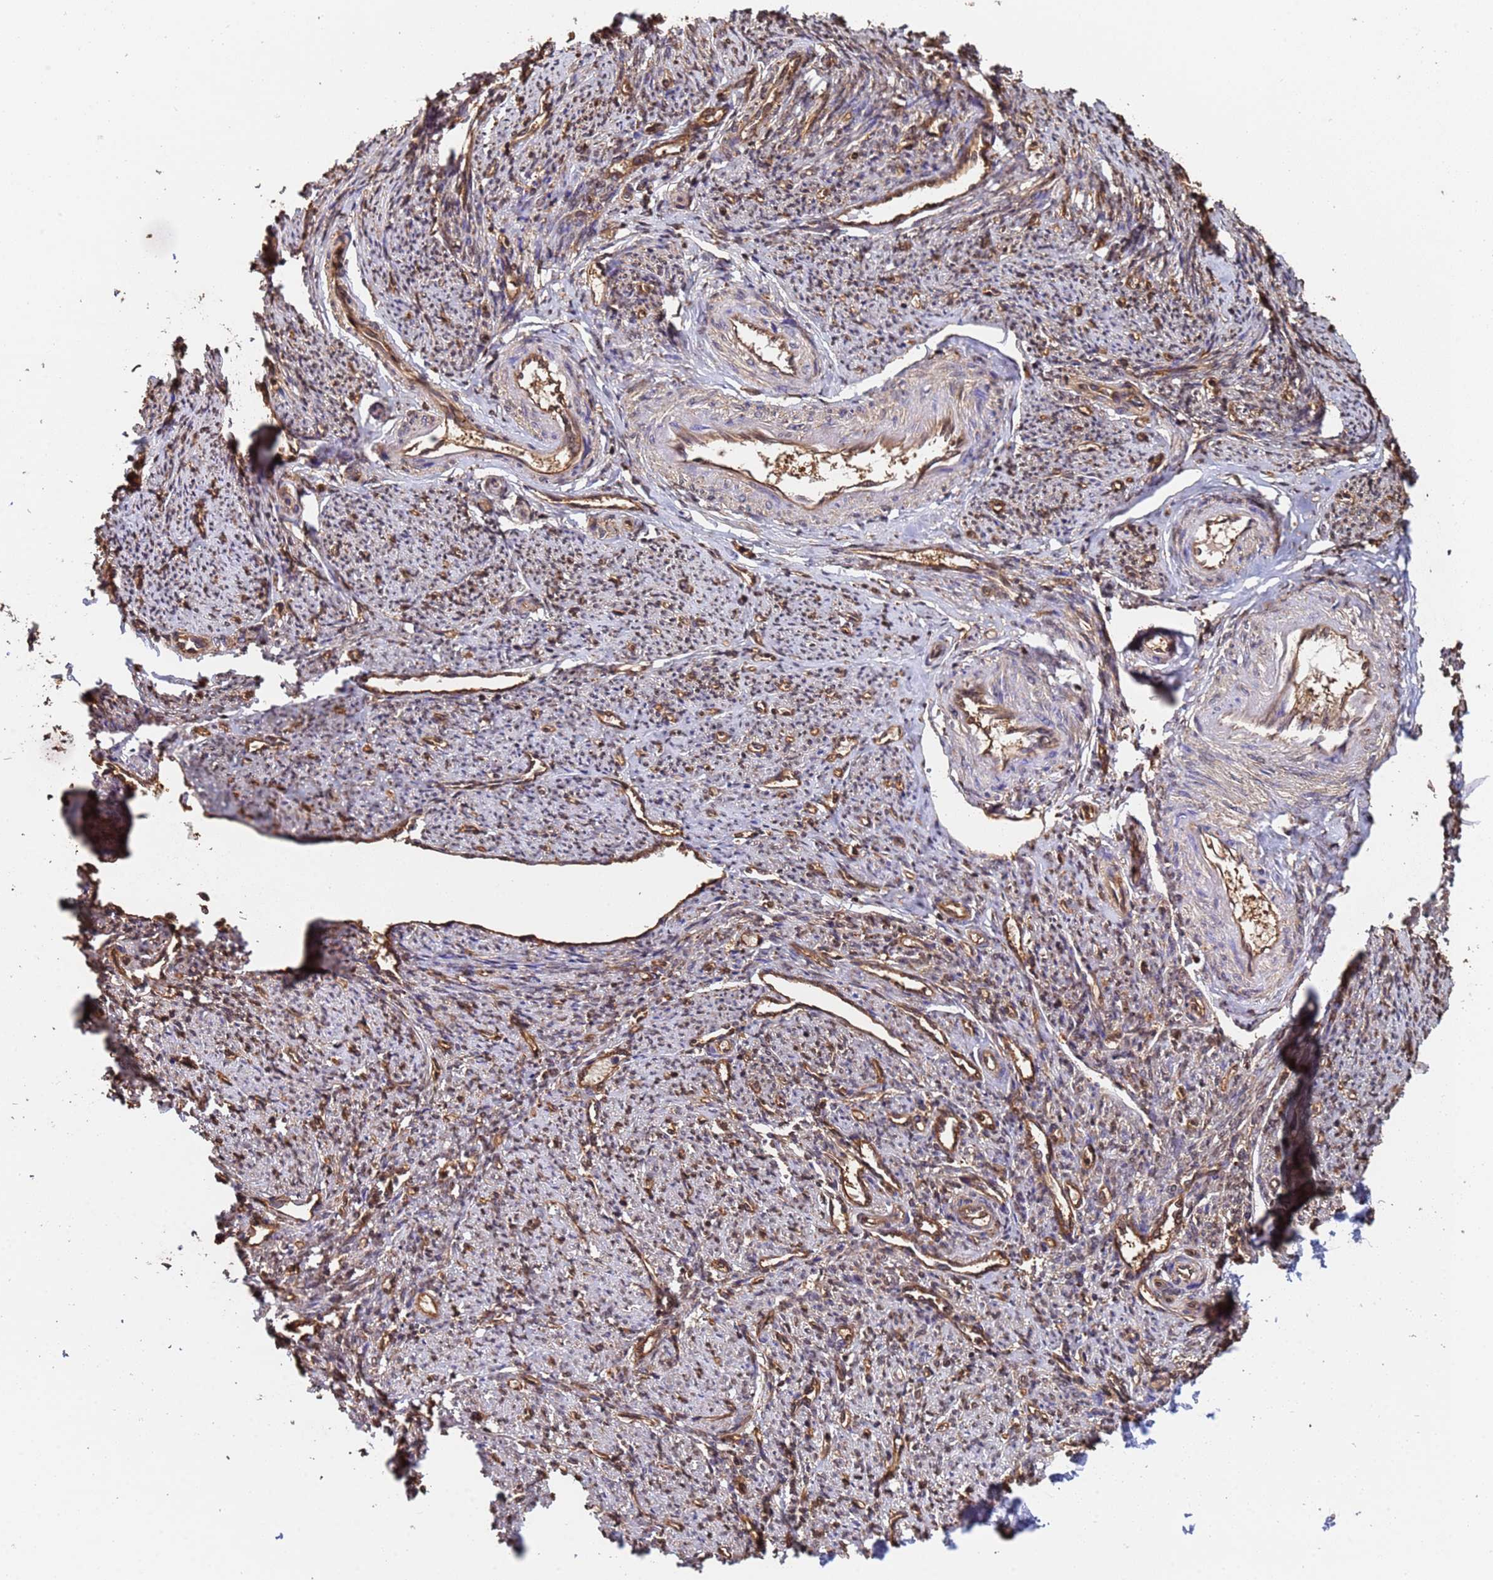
{"staining": {"intensity": "moderate", "quantity": "<25%", "location": "nuclear"}, "tissue": "smooth muscle", "cell_type": "Smooth muscle cells", "image_type": "normal", "snomed": [{"axis": "morphology", "description": "Normal tissue, NOS"}, {"axis": "topography", "description": "Smooth muscle"}, {"axis": "topography", "description": "Uterus"}], "caption": "The immunohistochemical stain labels moderate nuclear staining in smooth muscle cells of unremarkable smooth muscle.", "gene": "SUMO2", "patient": {"sex": "female", "age": 59}}